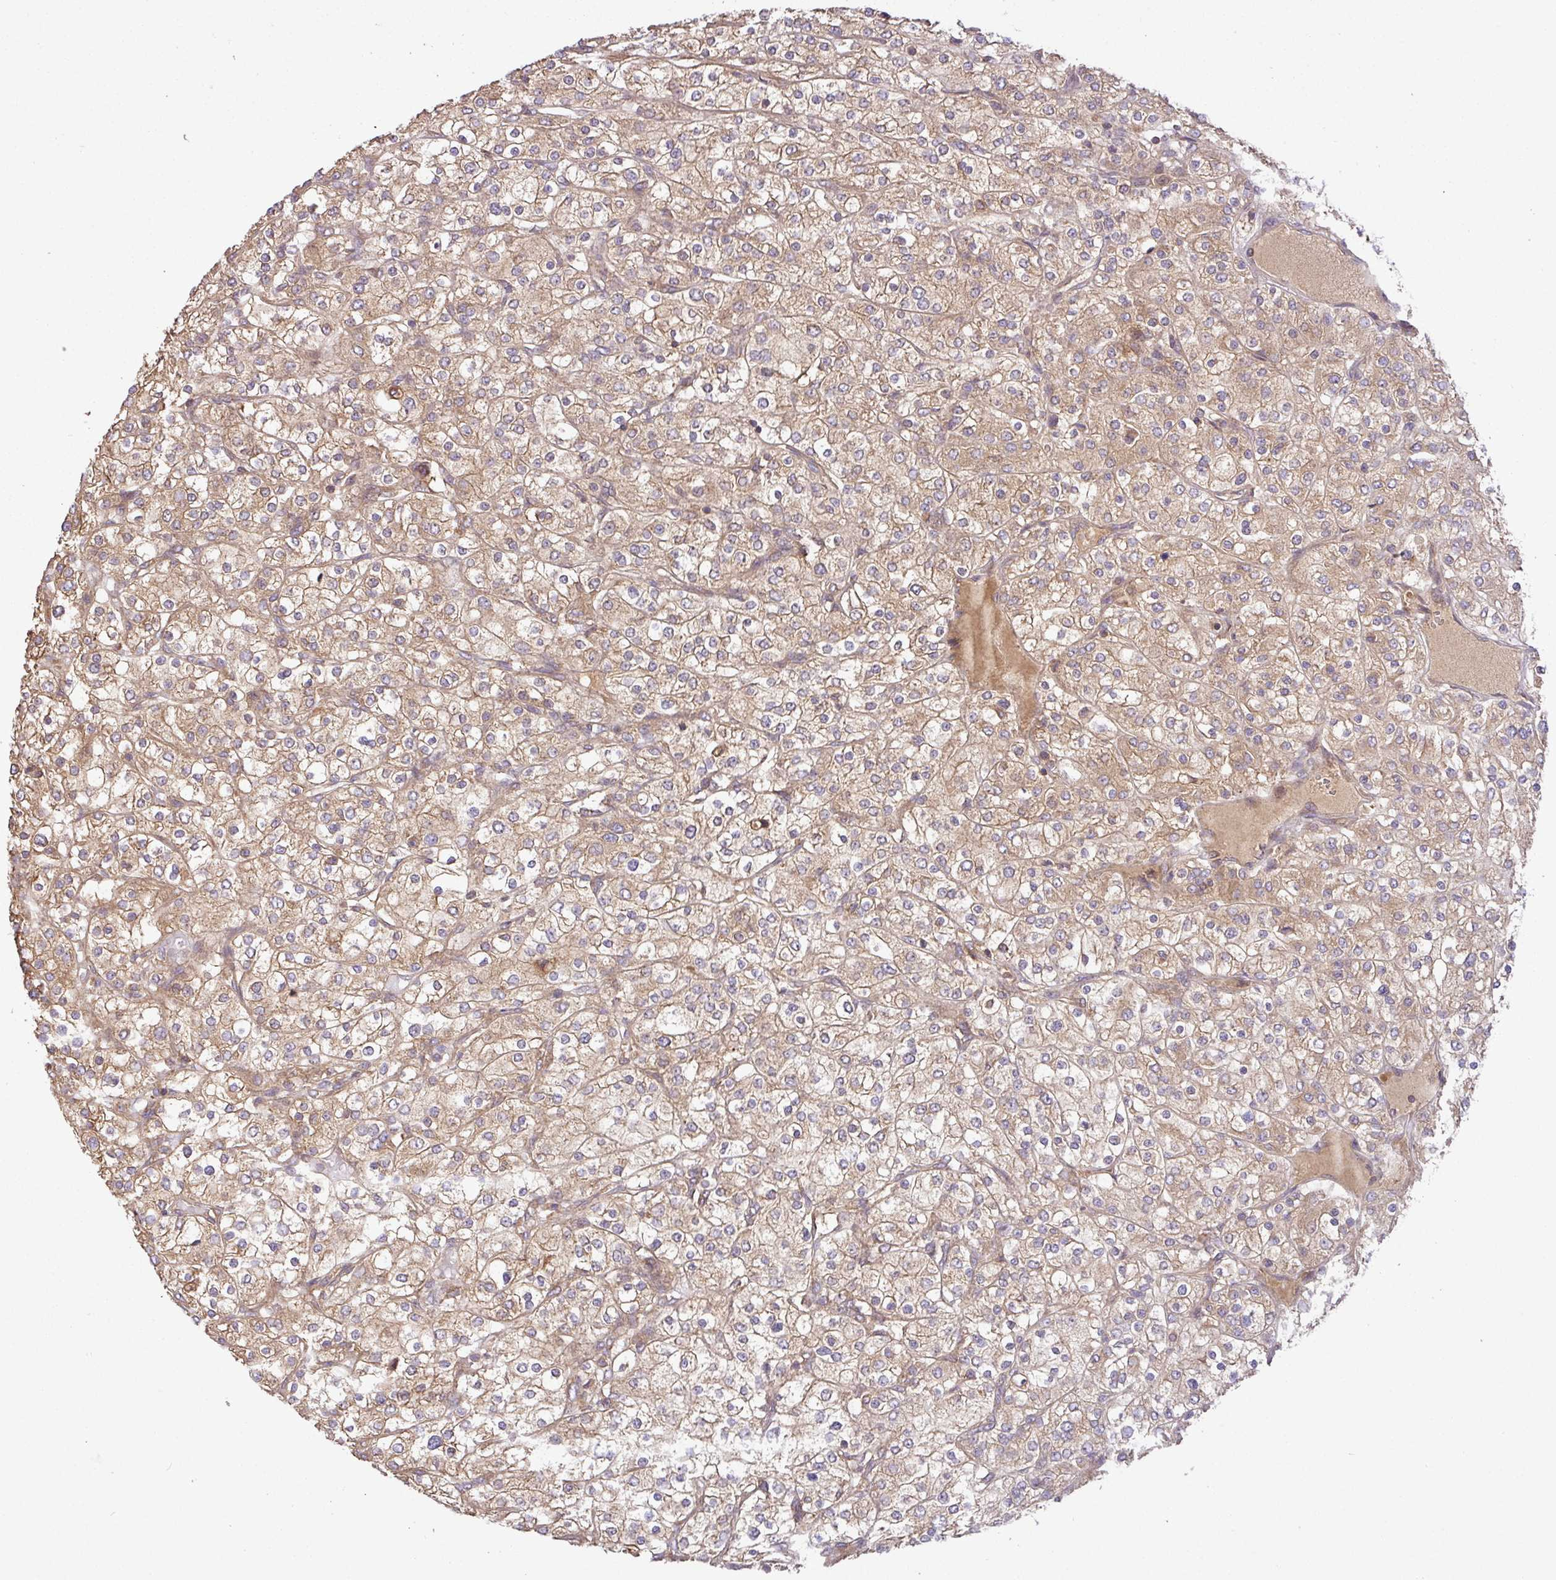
{"staining": {"intensity": "weak", "quantity": ">75%", "location": "cytoplasmic/membranous"}, "tissue": "renal cancer", "cell_type": "Tumor cells", "image_type": "cancer", "snomed": [{"axis": "morphology", "description": "Adenocarcinoma, NOS"}, {"axis": "topography", "description": "Kidney"}], "caption": "High-magnification brightfield microscopy of renal cancer stained with DAB (3,3'-diaminobenzidine) (brown) and counterstained with hematoxylin (blue). tumor cells exhibit weak cytoplasmic/membranous positivity is present in approximately>75% of cells.", "gene": "GSPT1", "patient": {"sex": "male", "age": 80}}